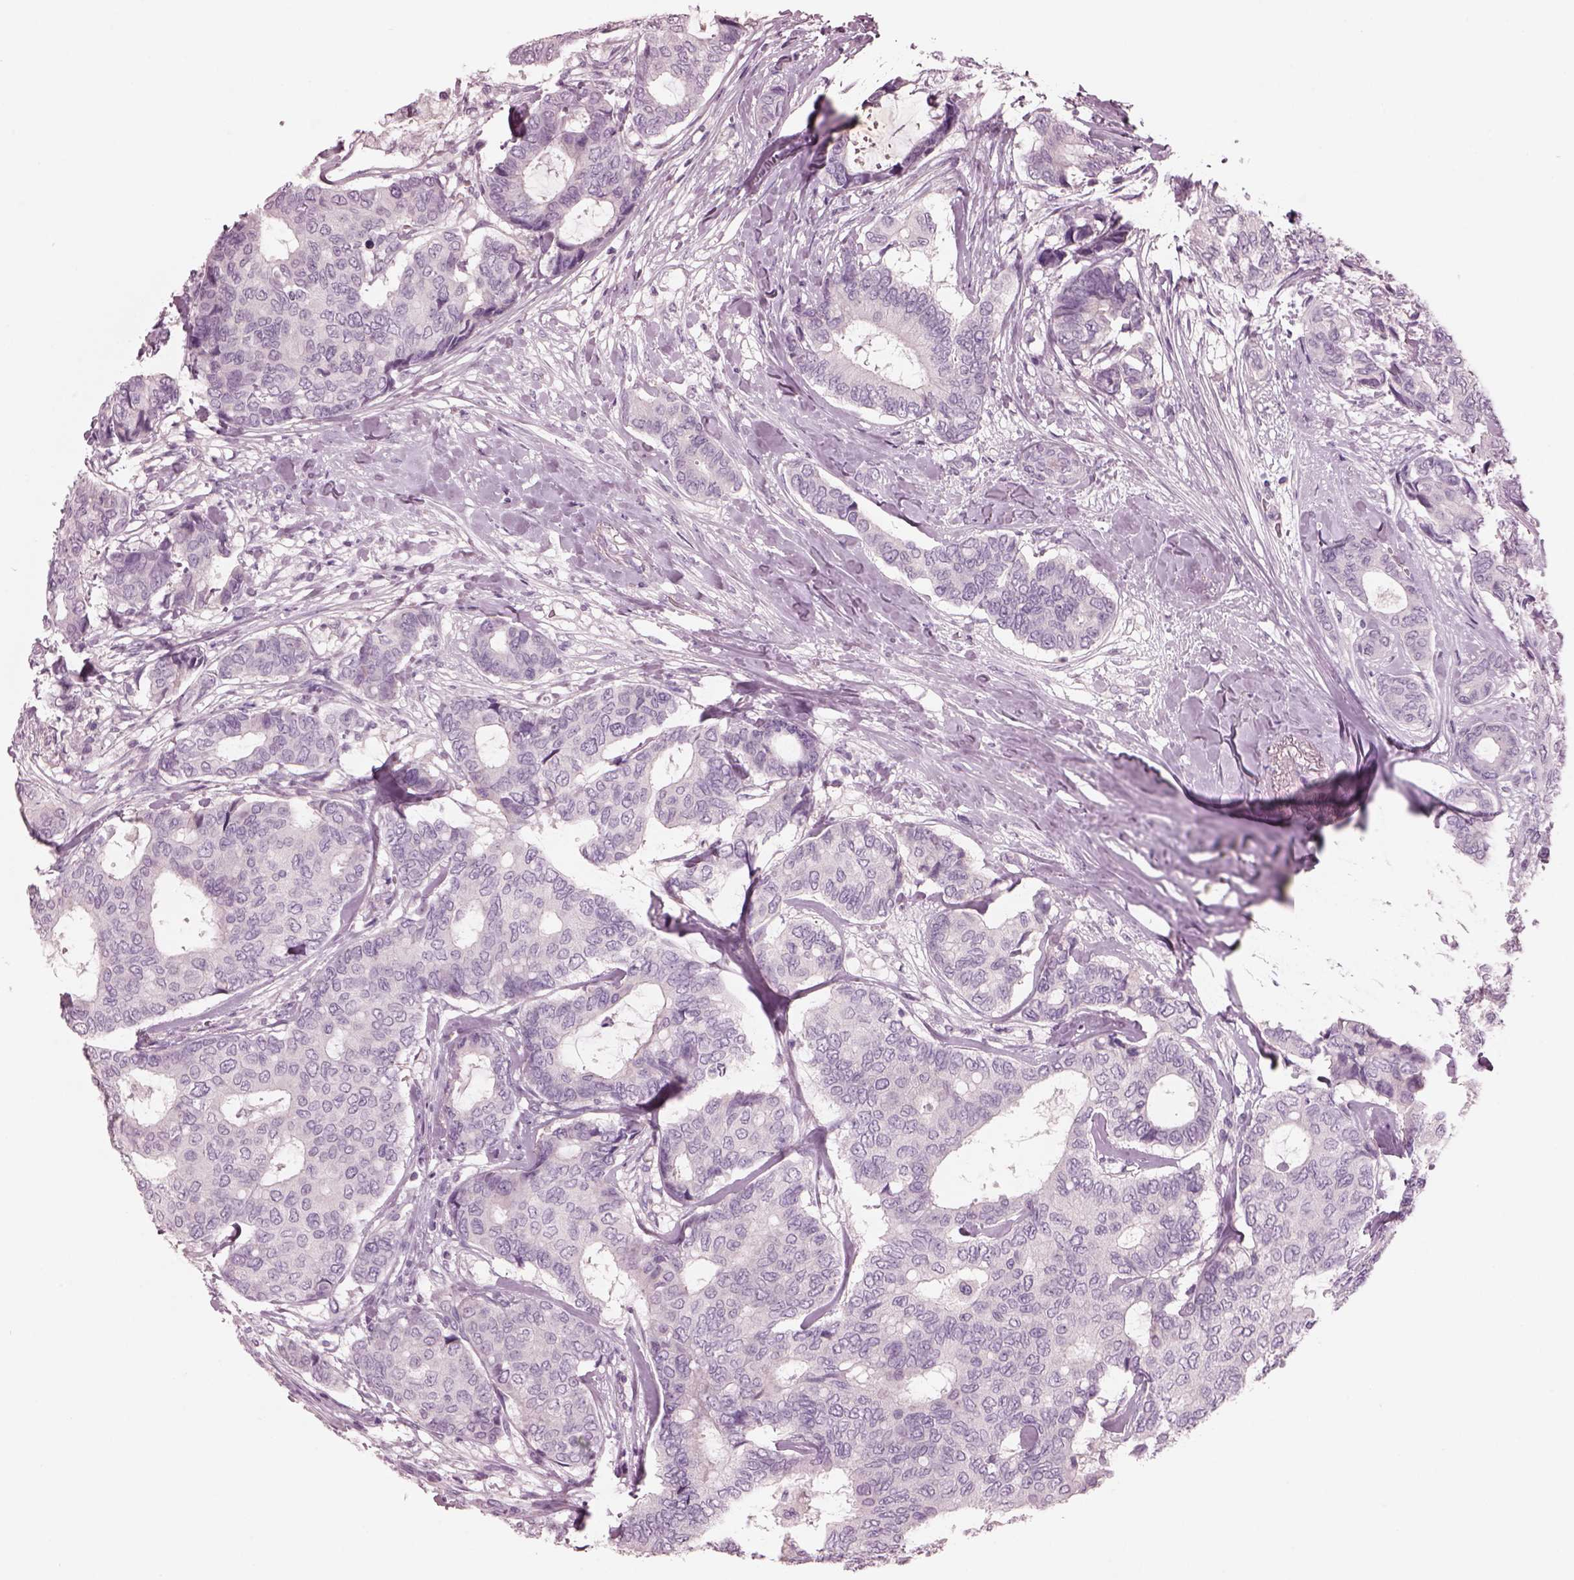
{"staining": {"intensity": "negative", "quantity": "none", "location": "none"}, "tissue": "breast cancer", "cell_type": "Tumor cells", "image_type": "cancer", "snomed": [{"axis": "morphology", "description": "Duct carcinoma"}, {"axis": "topography", "description": "Breast"}], "caption": "DAB (3,3'-diaminobenzidine) immunohistochemical staining of breast cancer (intraductal carcinoma) shows no significant staining in tumor cells. (Stains: DAB (3,3'-diaminobenzidine) immunohistochemistry with hematoxylin counter stain, Microscopy: brightfield microscopy at high magnification).", "gene": "PACRG", "patient": {"sex": "female", "age": 75}}